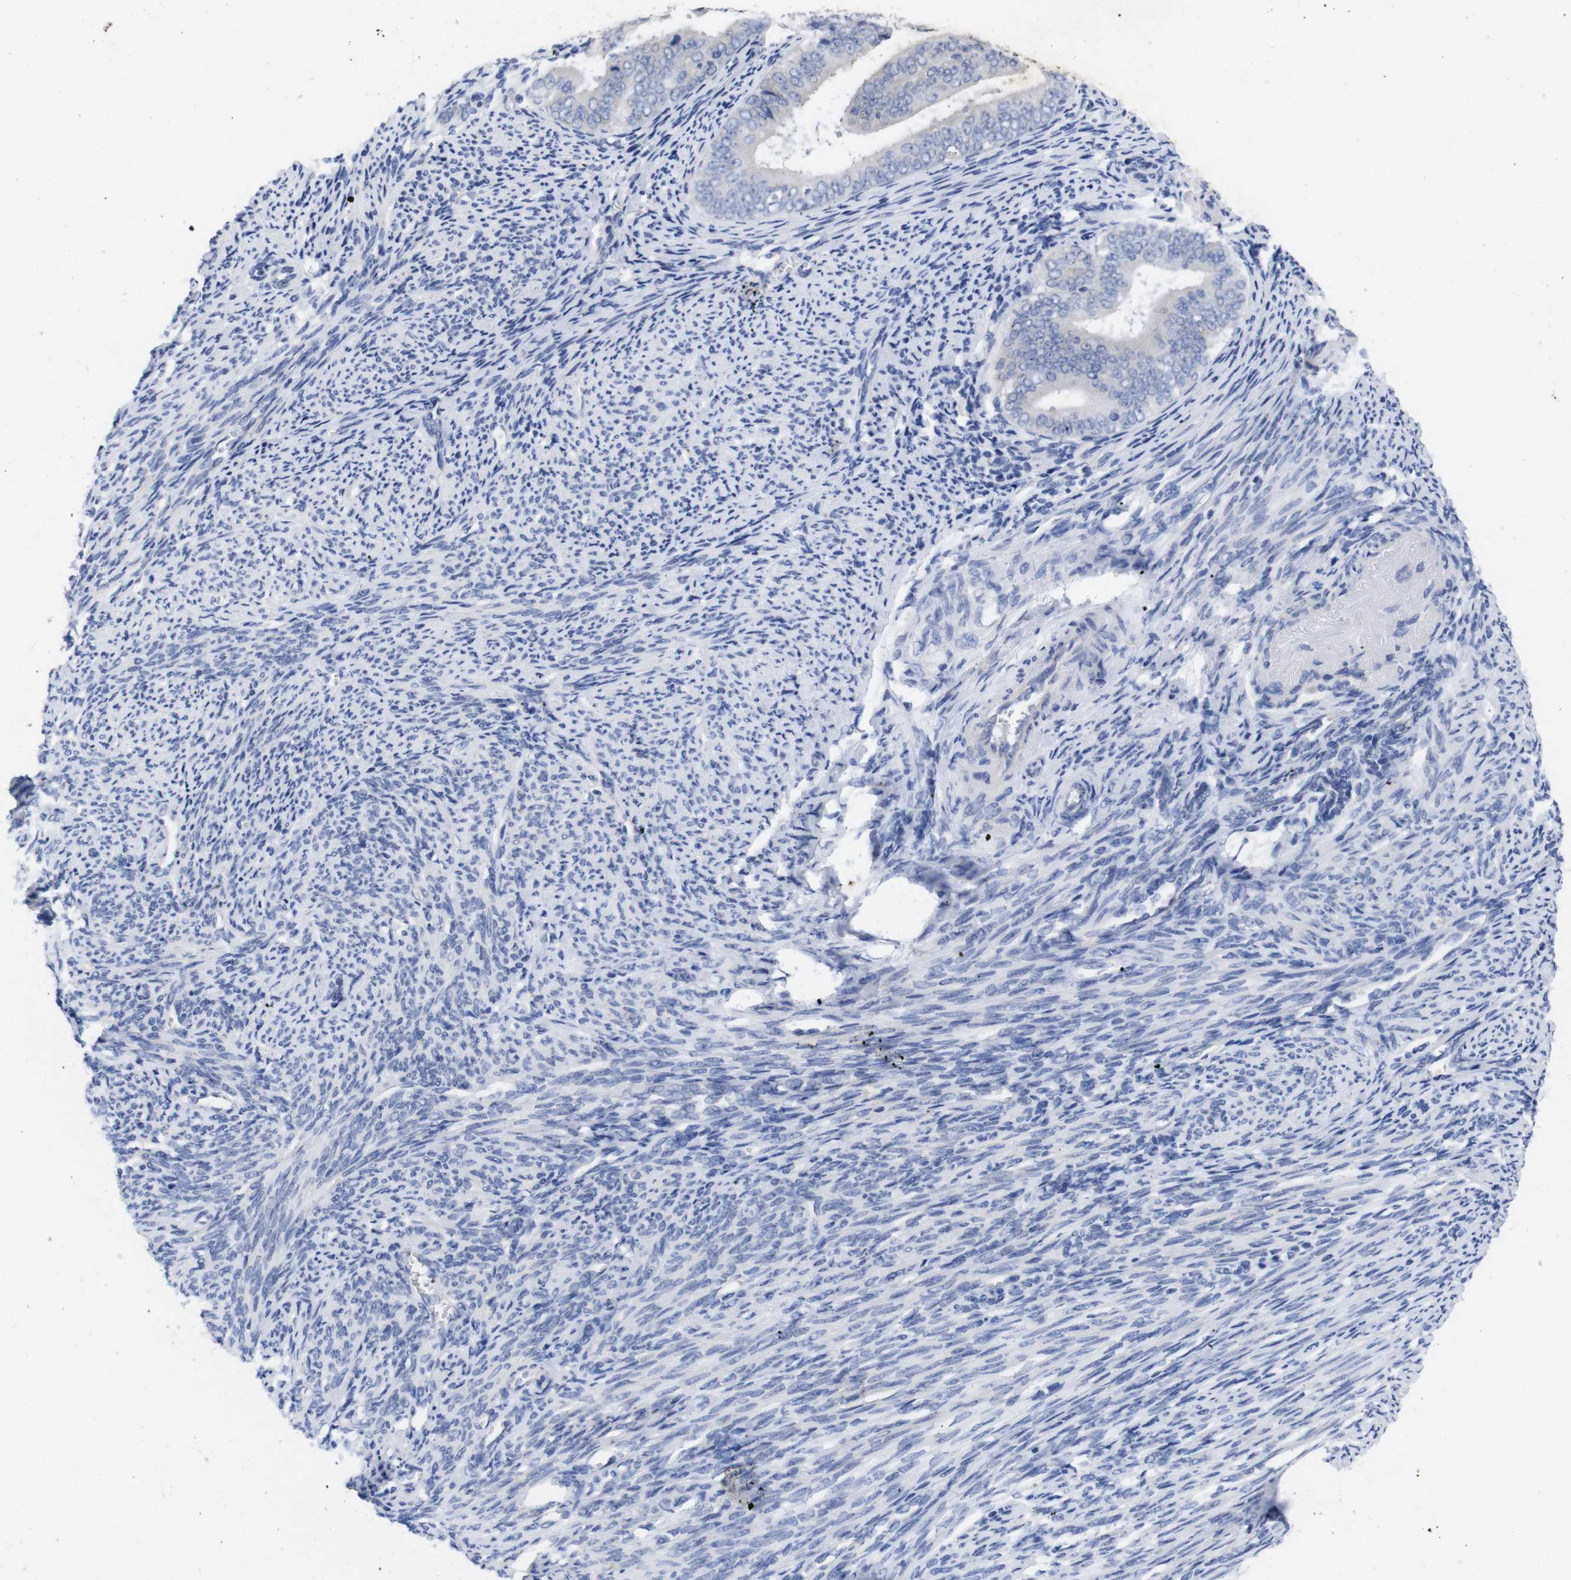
{"staining": {"intensity": "negative", "quantity": "none", "location": "none"}, "tissue": "endometrial cancer", "cell_type": "Tumor cells", "image_type": "cancer", "snomed": [{"axis": "morphology", "description": "Adenocarcinoma, NOS"}, {"axis": "topography", "description": "Endometrium"}], "caption": "An IHC micrograph of endometrial cancer (adenocarcinoma) is shown. There is no staining in tumor cells of endometrial cancer (adenocarcinoma).", "gene": "TNNI3", "patient": {"sex": "female", "age": 63}}